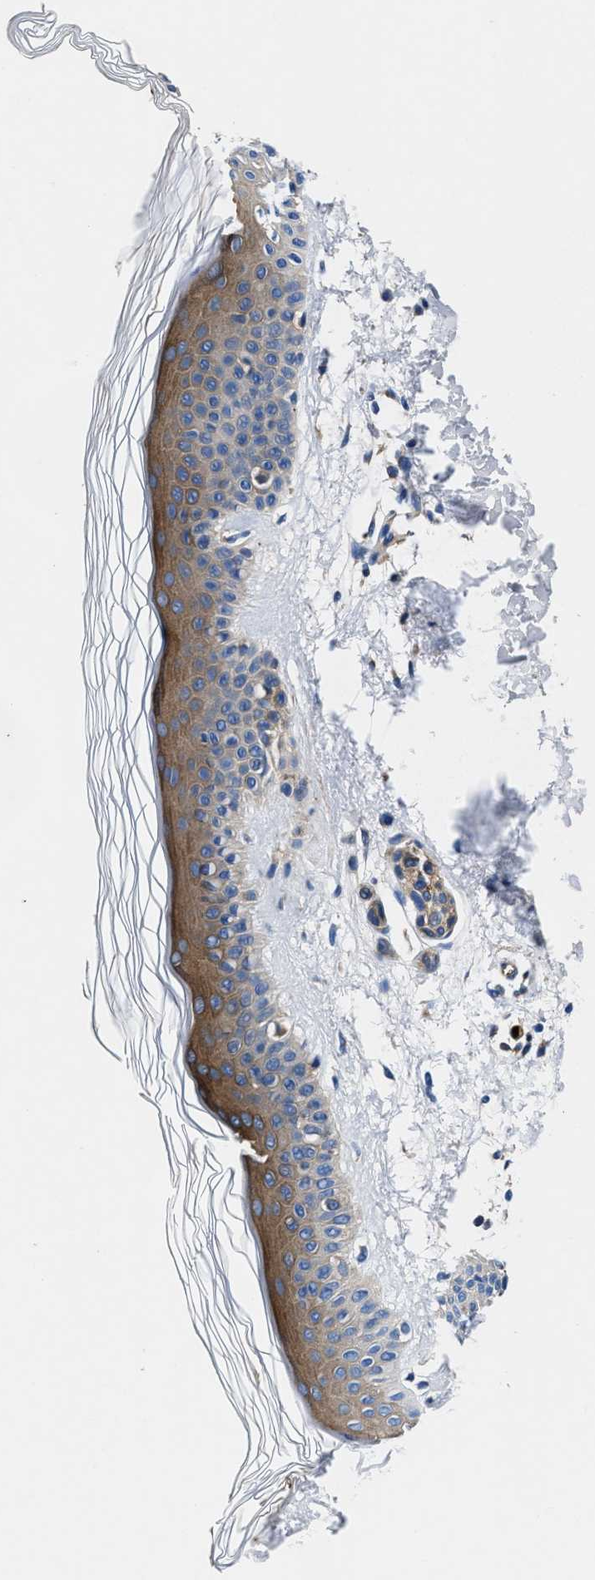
{"staining": {"intensity": "weak", "quantity": ">75%", "location": "cytoplasmic/membranous"}, "tissue": "skin", "cell_type": "Fibroblasts", "image_type": "normal", "snomed": [{"axis": "morphology", "description": "Normal tissue, NOS"}, {"axis": "morphology", "description": "Malignant melanoma, NOS"}, {"axis": "topography", "description": "Skin"}], "caption": "DAB immunohistochemical staining of normal human skin shows weak cytoplasmic/membranous protein expression in approximately >75% of fibroblasts. (IHC, brightfield microscopy, high magnification).", "gene": "PHLPP1", "patient": {"sex": "male", "age": 83}}